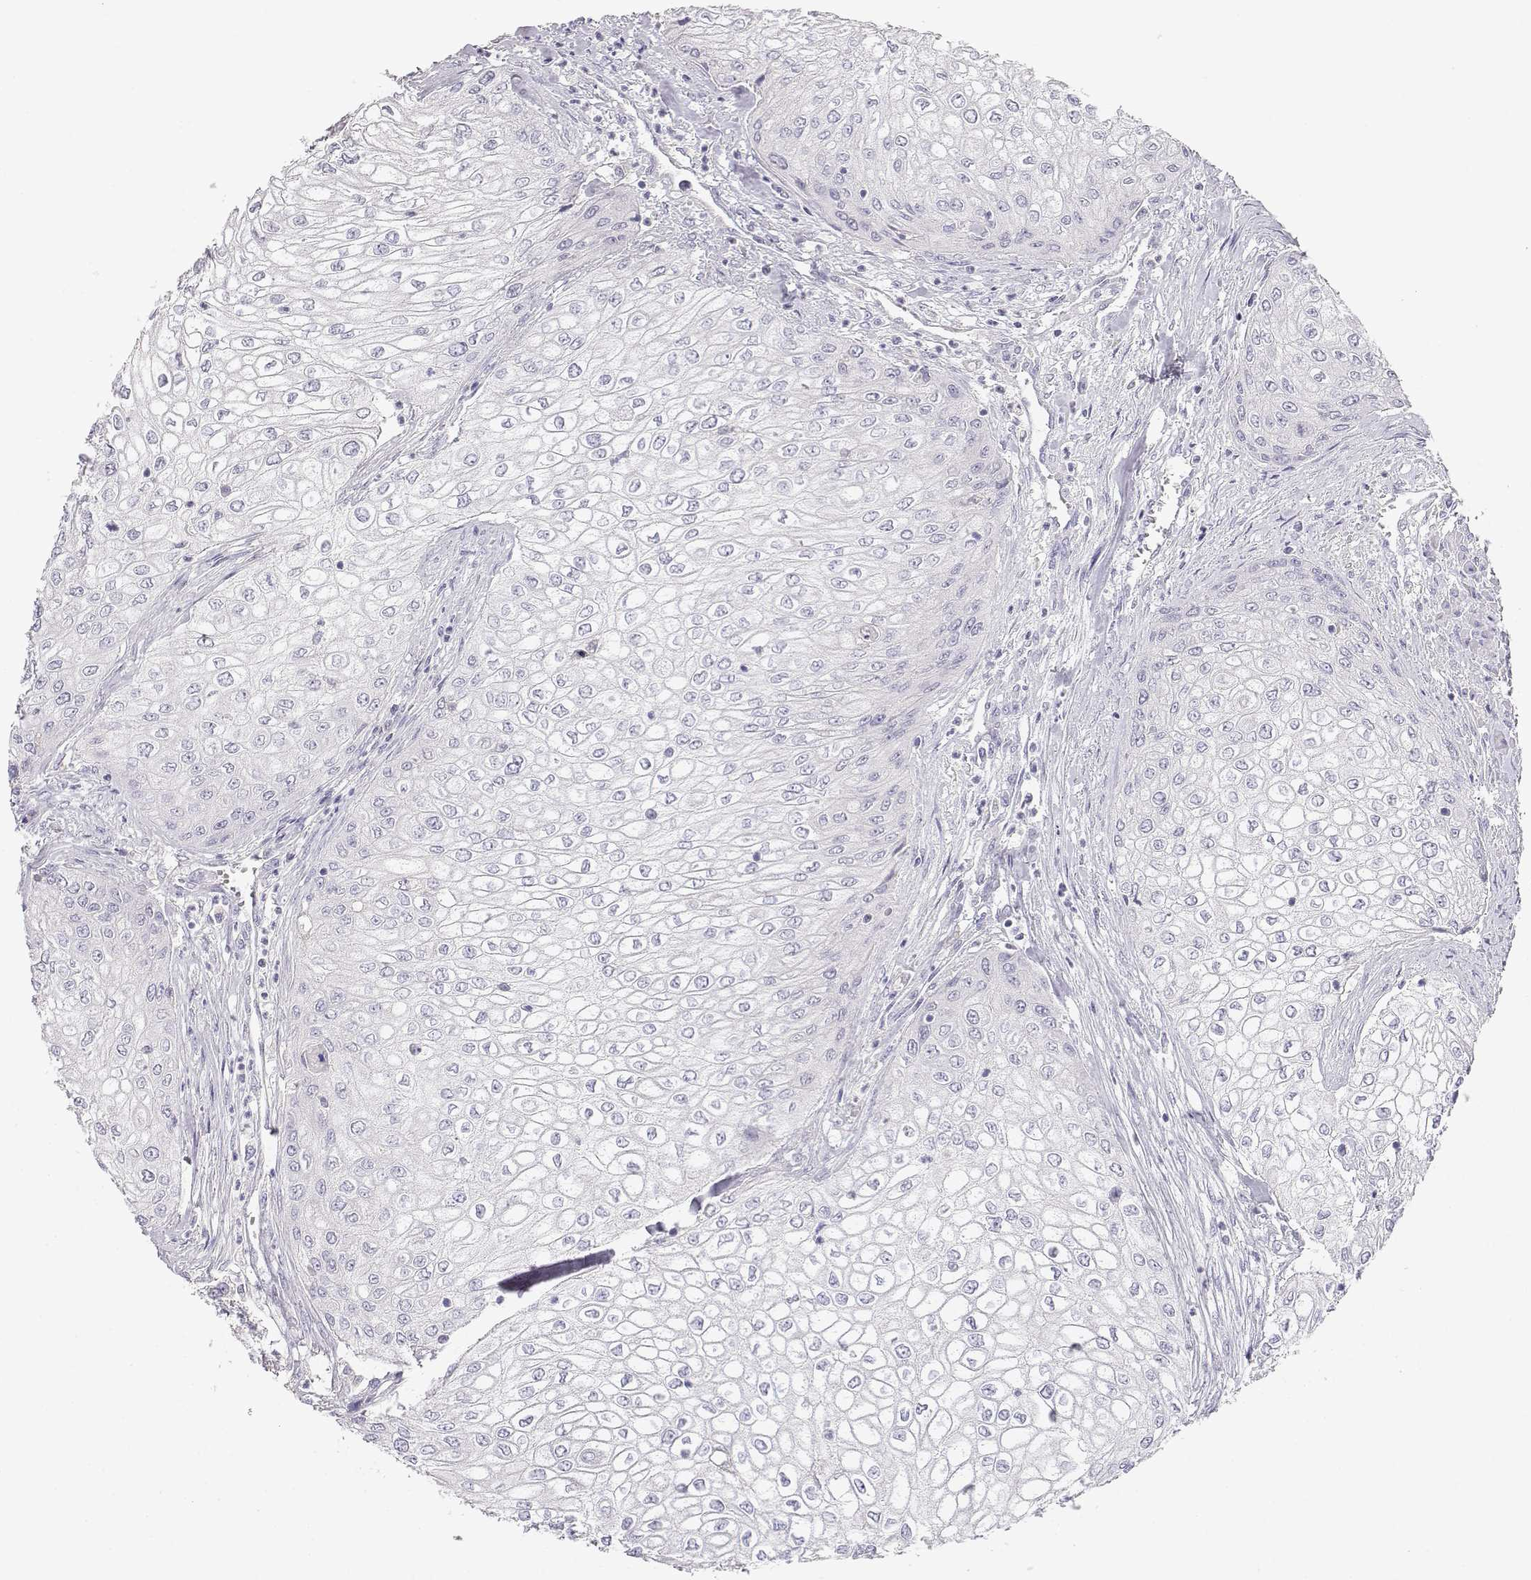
{"staining": {"intensity": "negative", "quantity": "none", "location": "none"}, "tissue": "urothelial cancer", "cell_type": "Tumor cells", "image_type": "cancer", "snomed": [{"axis": "morphology", "description": "Urothelial carcinoma, High grade"}, {"axis": "topography", "description": "Urinary bladder"}], "caption": "Tumor cells are negative for protein expression in human urothelial carcinoma (high-grade).", "gene": "GPR174", "patient": {"sex": "male", "age": 62}}